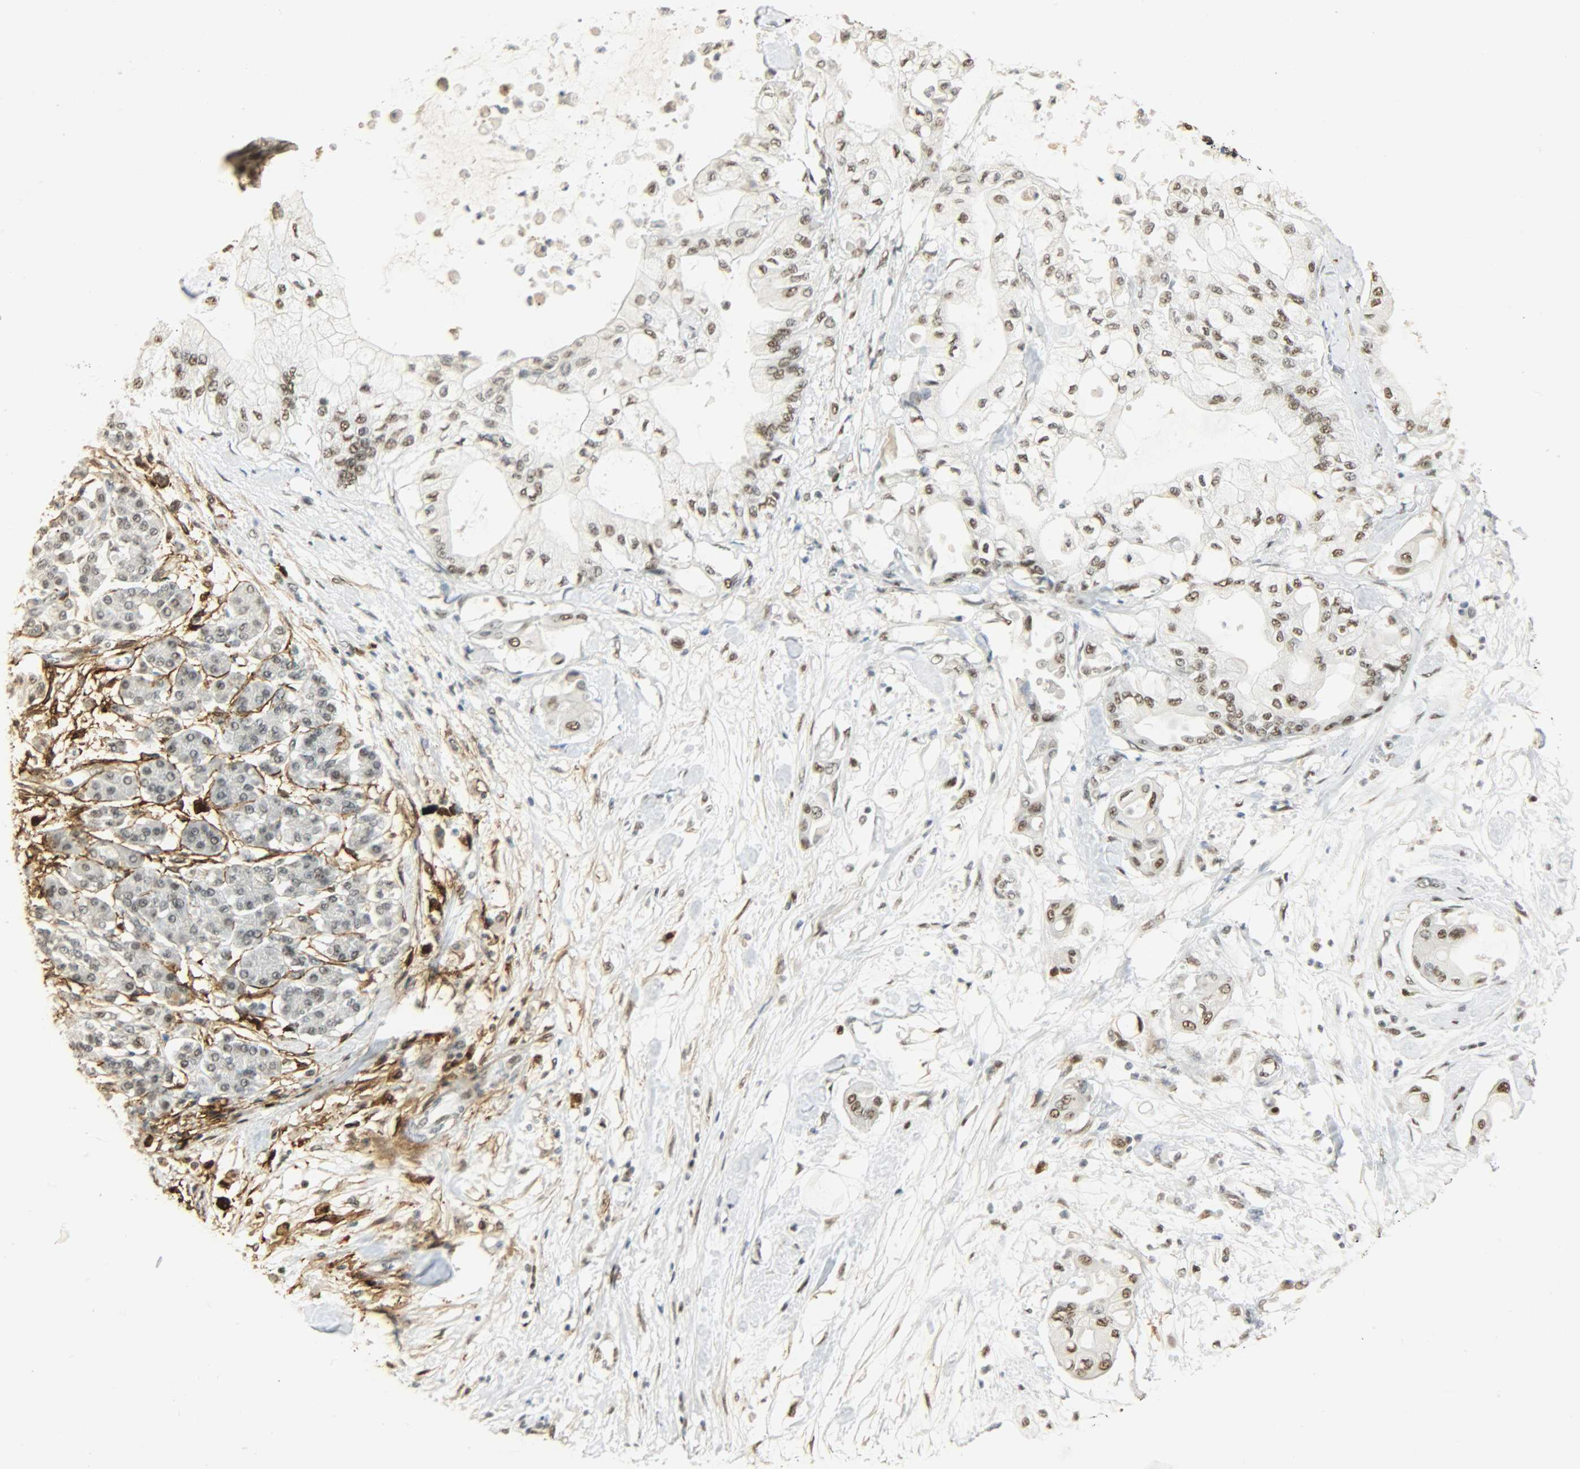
{"staining": {"intensity": "moderate", "quantity": ">75%", "location": "nuclear"}, "tissue": "pancreatic cancer", "cell_type": "Tumor cells", "image_type": "cancer", "snomed": [{"axis": "morphology", "description": "Adenocarcinoma, NOS"}, {"axis": "morphology", "description": "Adenocarcinoma, metastatic, NOS"}, {"axis": "topography", "description": "Lymph node"}, {"axis": "topography", "description": "Pancreas"}, {"axis": "topography", "description": "Duodenum"}], "caption": "Adenocarcinoma (pancreatic) was stained to show a protein in brown. There is medium levels of moderate nuclear expression in approximately >75% of tumor cells. (Stains: DAB in brown, nuclei in blue, Microscopy: brightfield microscopy at high magnification).", "gene": "NGFR", "patient": {"sex": "female", "age": 64}}